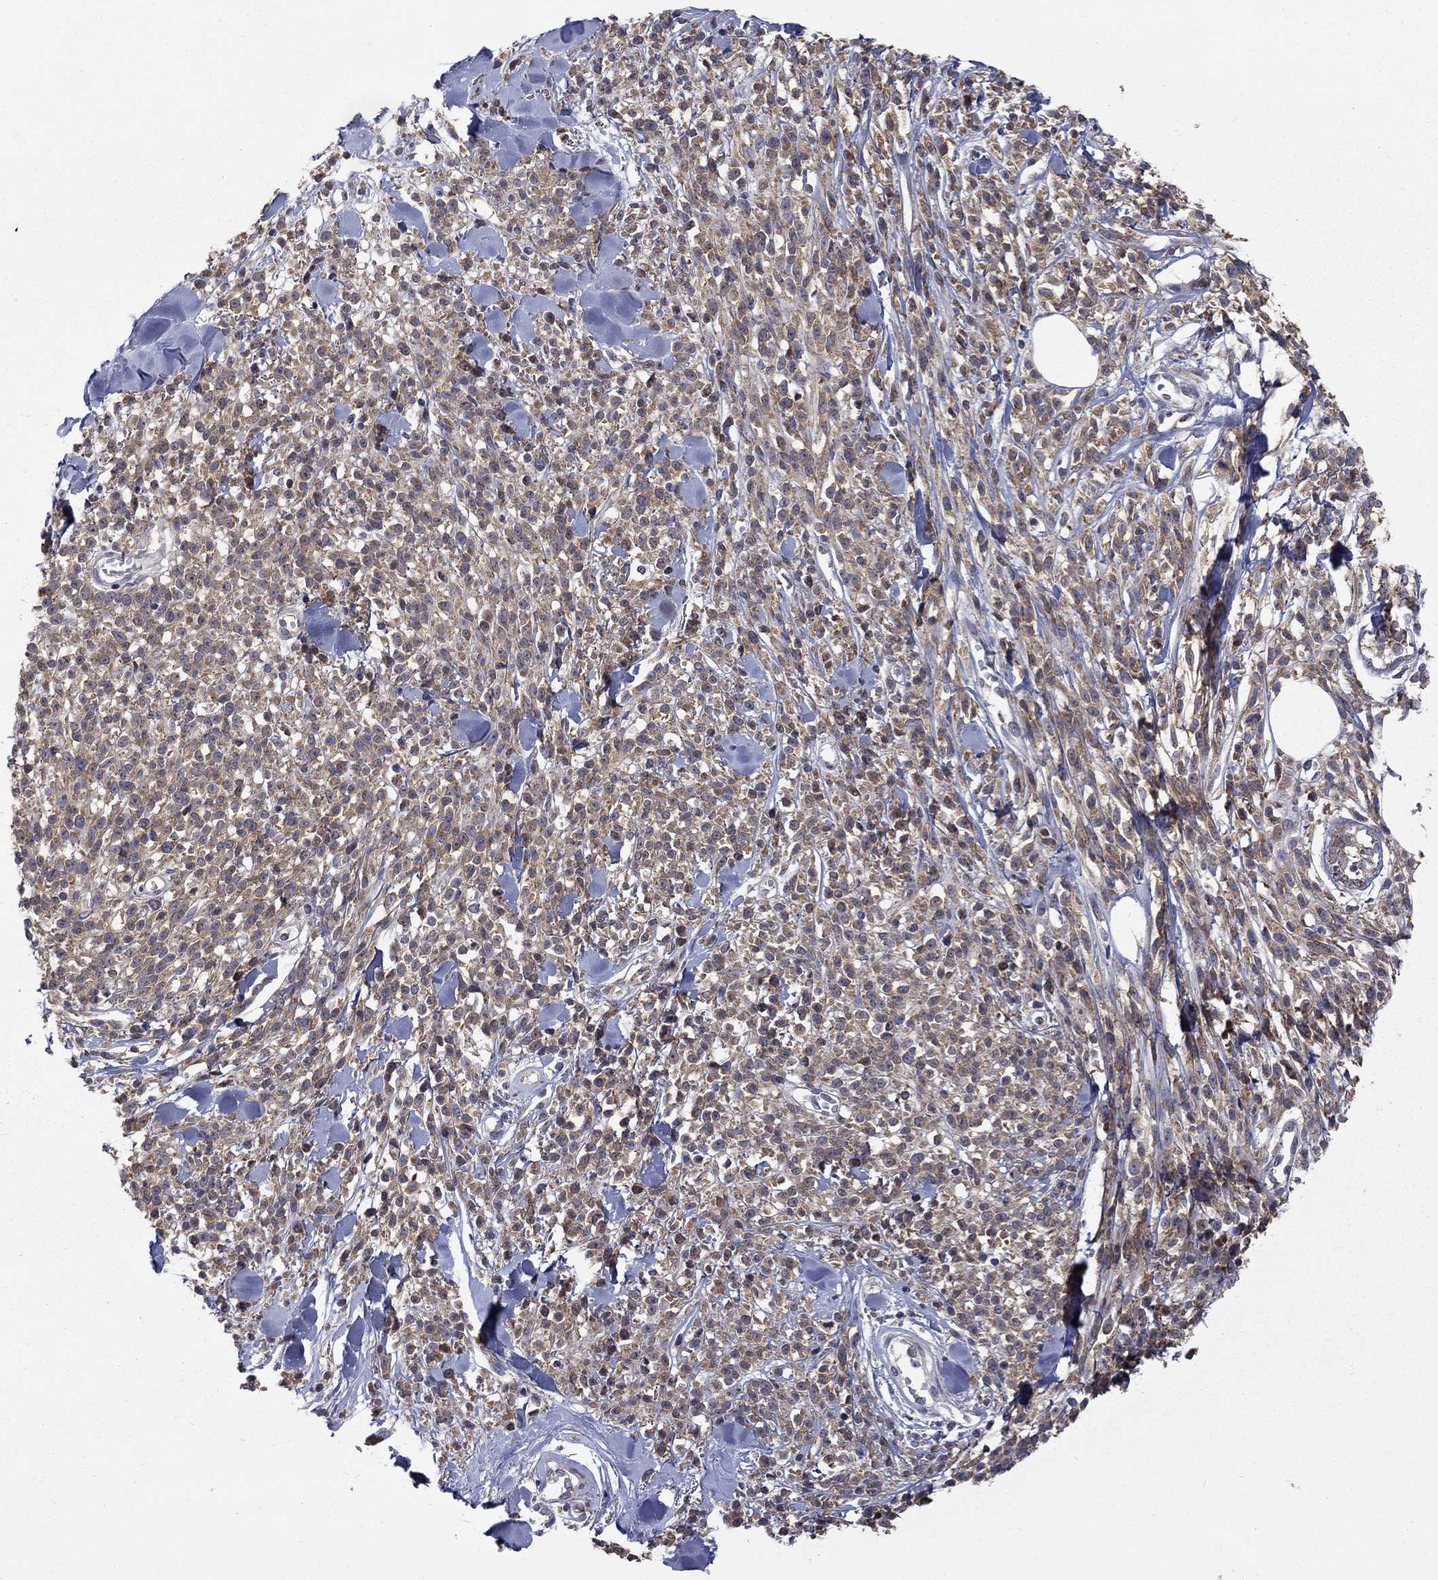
{"staining": {"intensity": "moderate", "quantity": ">75%", "location": "cytoplasmic/membranous"}, "tissue": "melanoma", "cell_type": "Tumor cells", "image_type": "cancer", "snomed": [{"axis": "morphology", "description": "Malignant melanoma, NOS"}, {"axis": "topography", "description": "Skin"}, {"axis": "topography", "description": "Skin of trunk"}], "caption": "Tumor cells demonstrate moderate cytoplasmic/membranous staining in approximately >75% of cells in melanoma.", "gene": "SH2B1", "patient": {"sex": "male", "age": 74}}